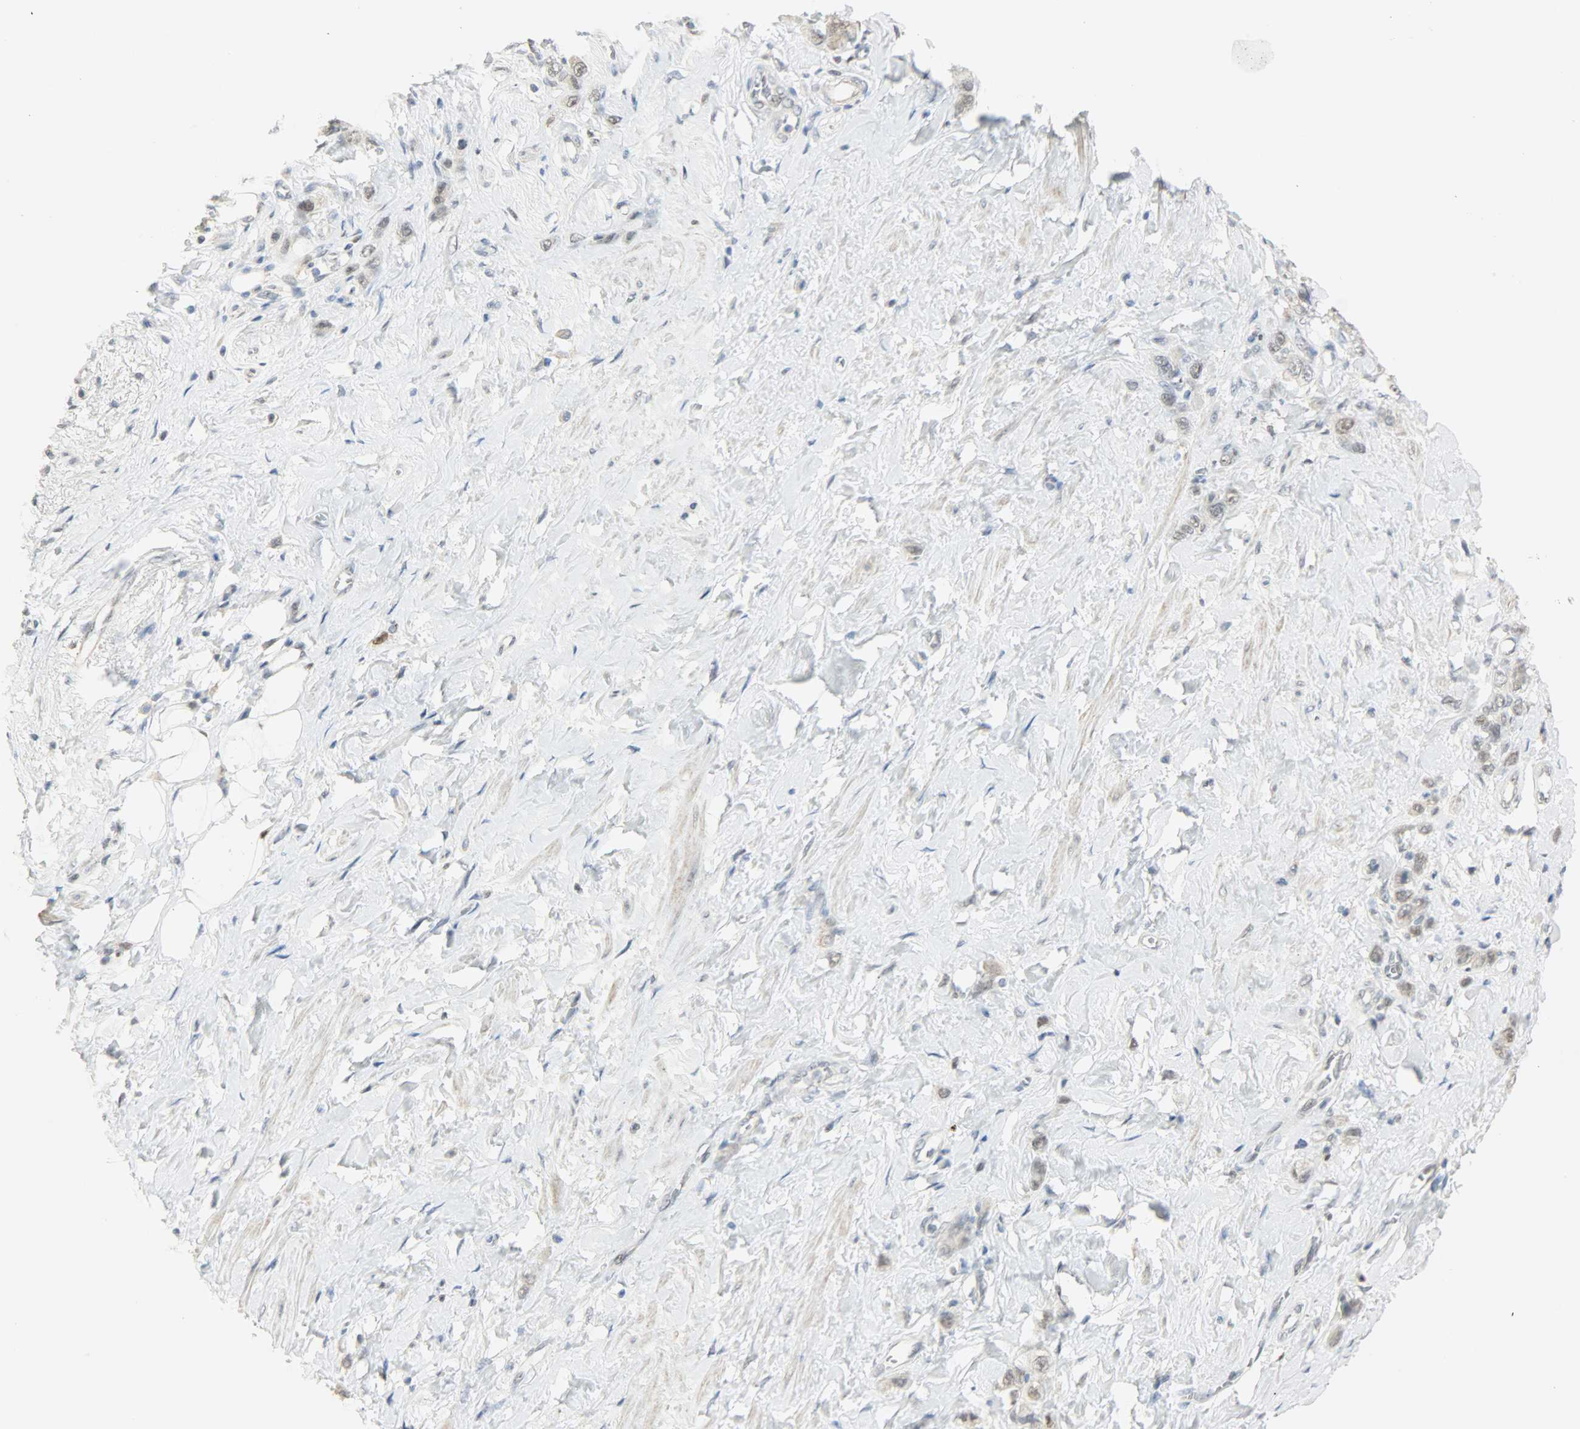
{"staining": {"intensity": "weak", "quantity": "25%-75%", "location": "cytoplasmic/membranous,nuclear"}, "tissue": "stomach cancer", "cell_type": "Tumor cells", "image_type": "cancer", "snomed": [{"axis": "morphology", "description": "Adenocarcinoma, NOS"}, {"axis": "topography", "description": "Stomach"}], "caption": "Protein expression analysis of stomach adenocarcinoma exhibits weak cytoplasmic/membranous and nuclear staining in approximately 25%-75% of tumor cells.", "gene": "PPARG", "patient": {"sex": "male", "age": 82}}